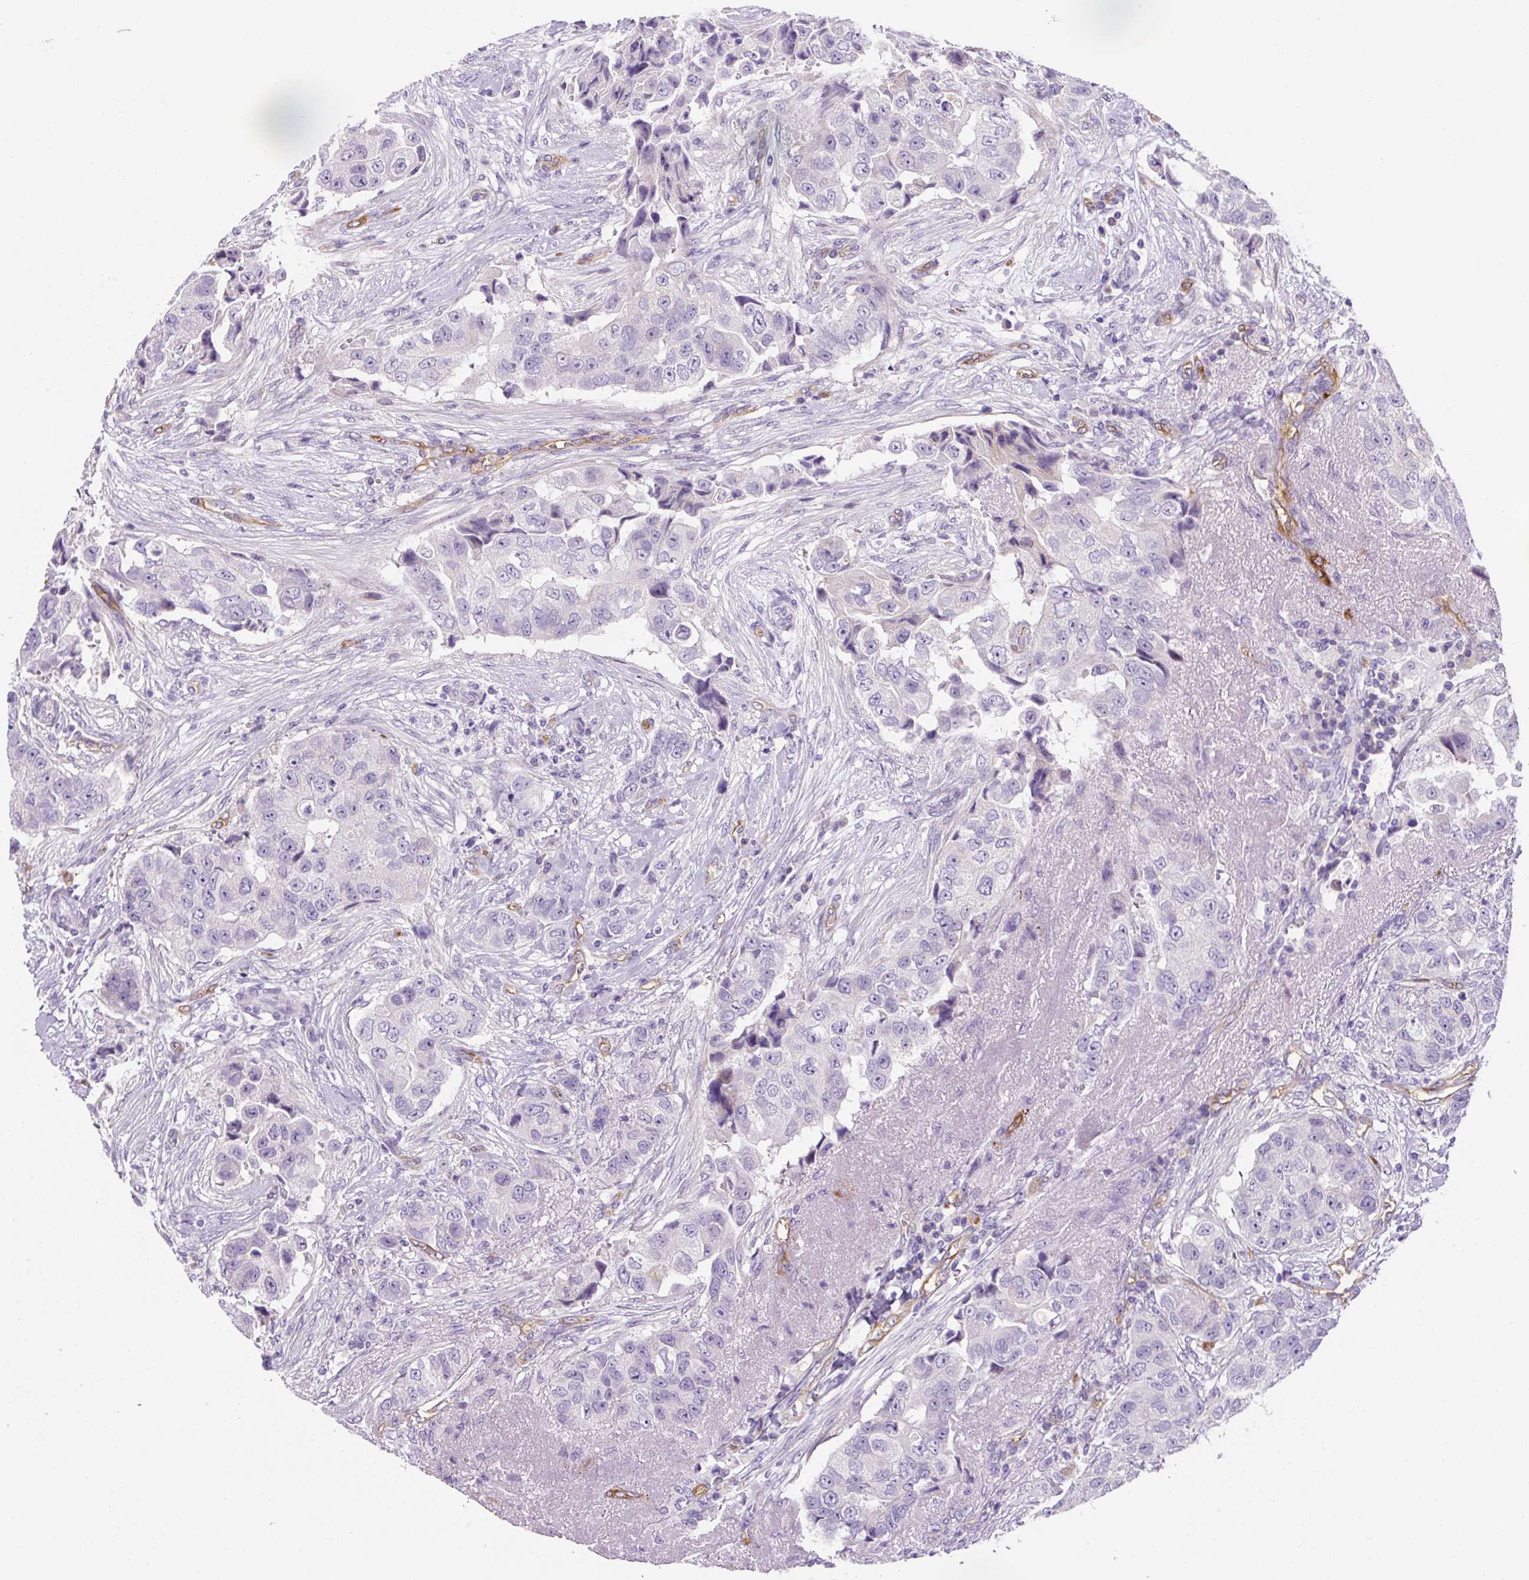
{"staining": {"intensity": "negative", "quantity": "none", "location": "none"}, "tissue": "breast cancer", "cell_type": "Tumor cells", "image_type": "cancer", "snomed": [{"axis": "morphology", "description": "Normal tissue, NOS"}, {"axis": "morphology", "description": "Duct carcinoma"}, {"axis": "topography", "description": "Breast"}], "caption": "This is an immunohistochemistry (IHC) histopathology image of human breast cancer (infiltrating ductal carcinoma). There is no positivity in tumor cells.", "gene": "ASB4", "patient": {"sex": "female", "age": 62}}